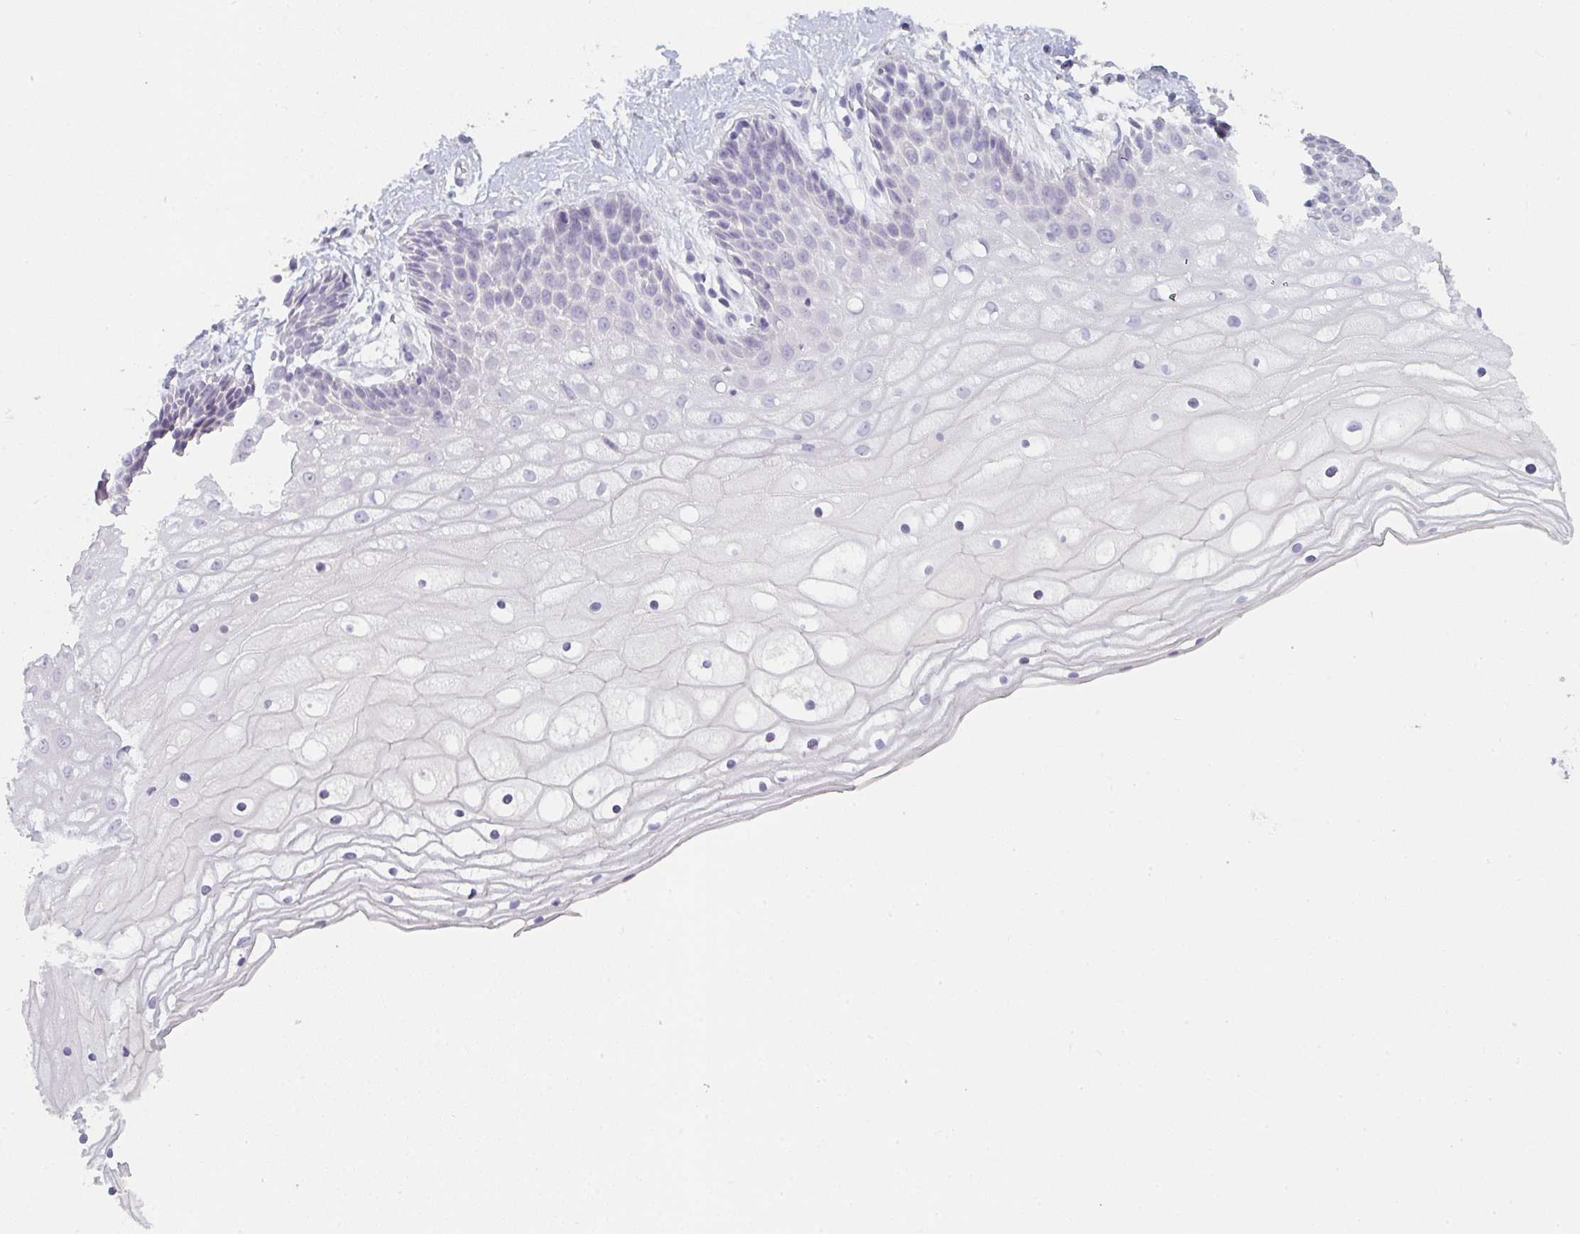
{"staining": {"intensity": "negative", "quantity": "none", "location": "none"}, "tissue": "cervix", "cell_type": "Glandular cells", "image_type": "normal", "snomed": [{"axis": "morphology", "description": "Normal tissue, NOS"}, {"axis": "topography", "description": "Cervix"}], "caption": "This image is of benign cervix stained with immunohistochemistry (IHC) to label a protein in brown with the nuclei are counter-stained blue. There is no expression in glandular cells. Nuclei are stained in blue.", "gene": "C1QTNF8", "patient": {"sex": "female", "age": 36}}